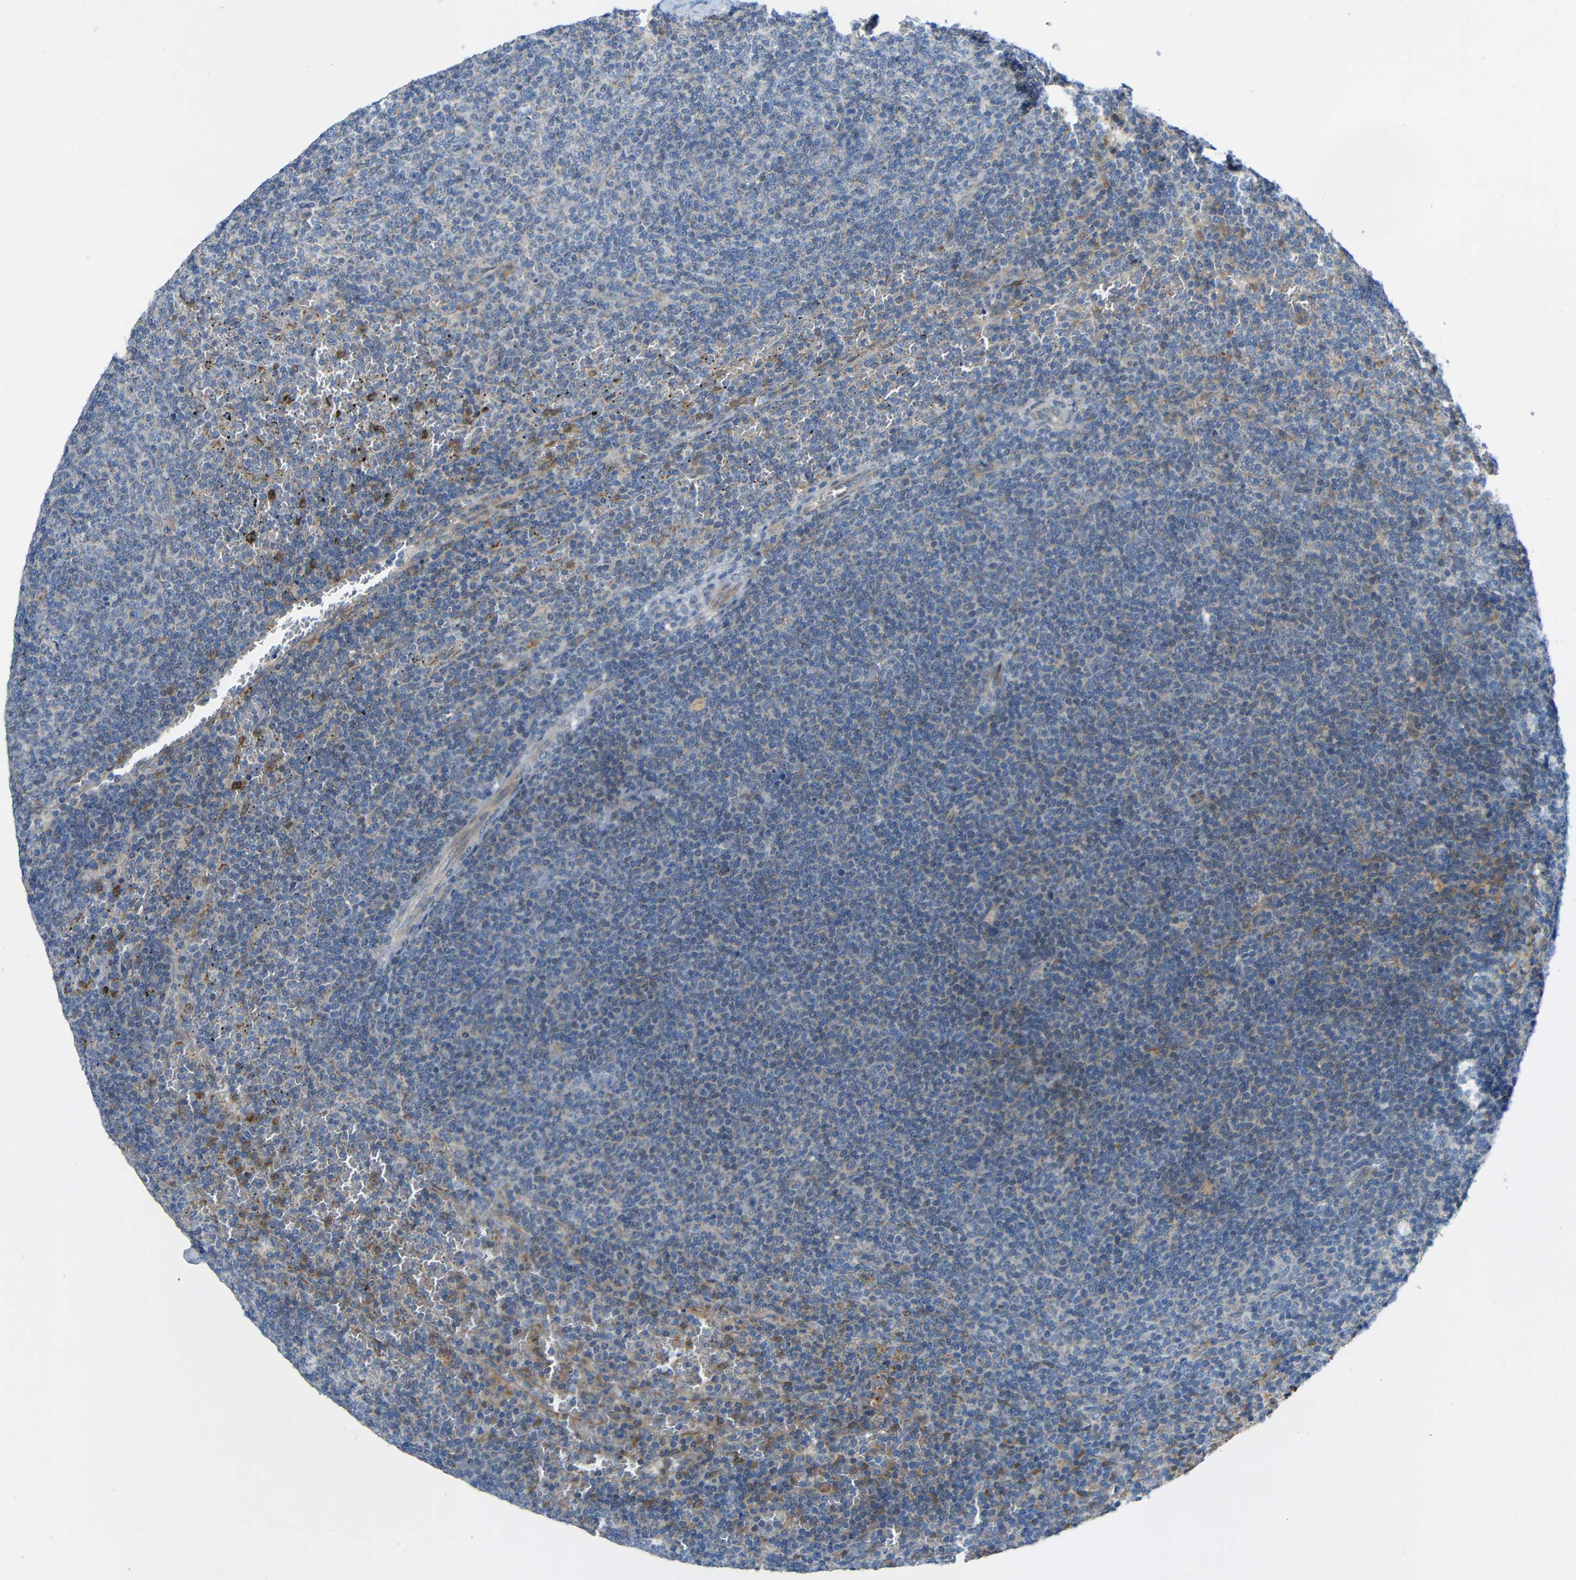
{"staining": {"intensity": "negative", "quantity": "none", "location": "none"}, "tissue": "lymphoma", "cell_type": "Tumor cells", "image_type": "cancer", "snomed": [{"axis": "morphology", "description": "Malignant lymphoma, non-Hodgkin's type, Low grade"}, {"axis": "topography", "description": "Spleen"}], "caption": "Immunohistochemistry histopathology image of human lymphoma stained for a protein (brown), which demonstrates no expression in tumor cells.", "gene": "TMEM25", "patient": {"sex": "female", "age": 50}}